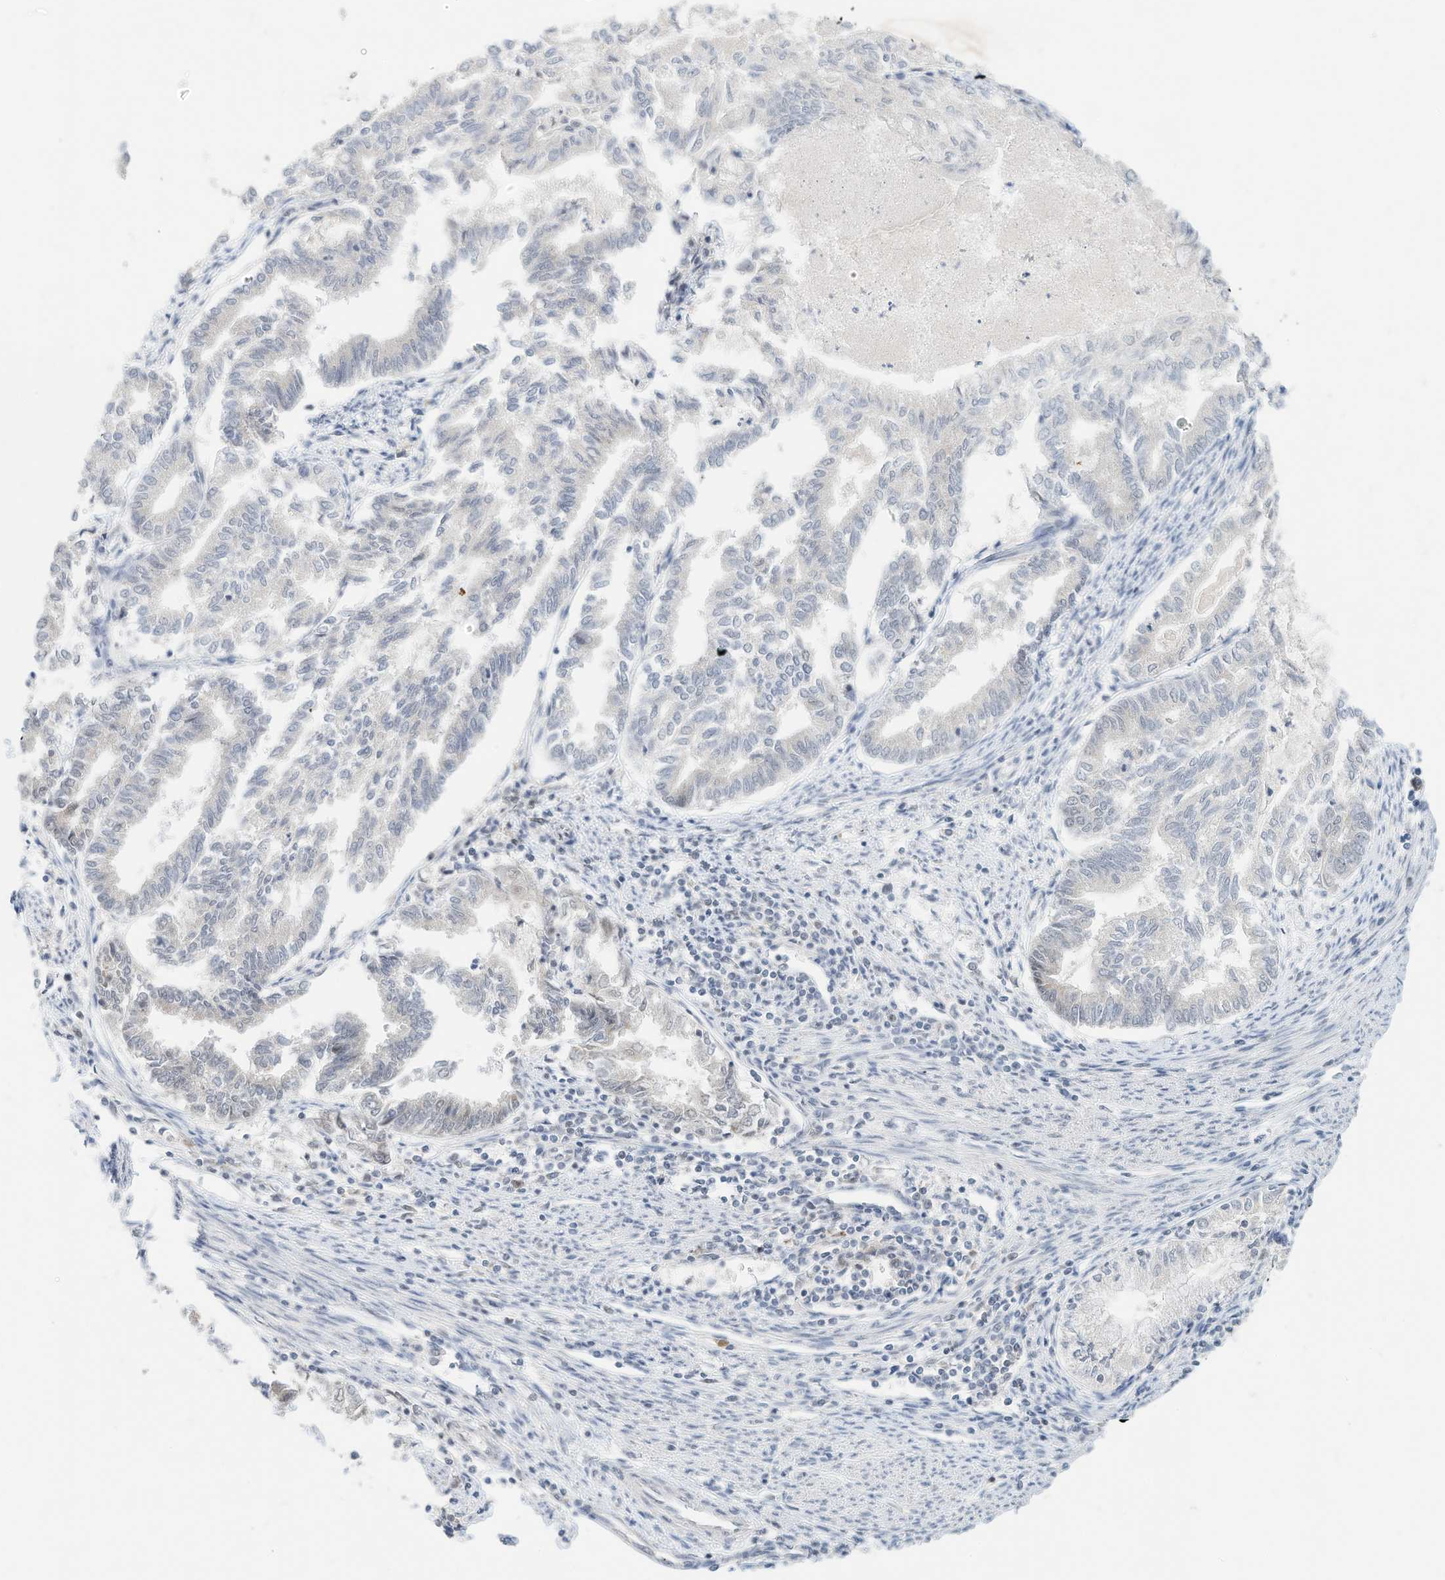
{"staining": {"intensity": "negative", "quantity": "none", "location": "none"}, "tissue": "endometrial cancer", "cell_type": "Tumor cells", "image_type": "cancer", "snomed": [{"axis": "morphology", "description": "Adenocarcinoma, NOS"}, {"axis": "topography", "description": "Endometrium"}], "caption": "There is no significant positivity in tumor cells of endometrial cancer.", "gene": "OGT", "patient": {"sex": "female", "age": 79}}